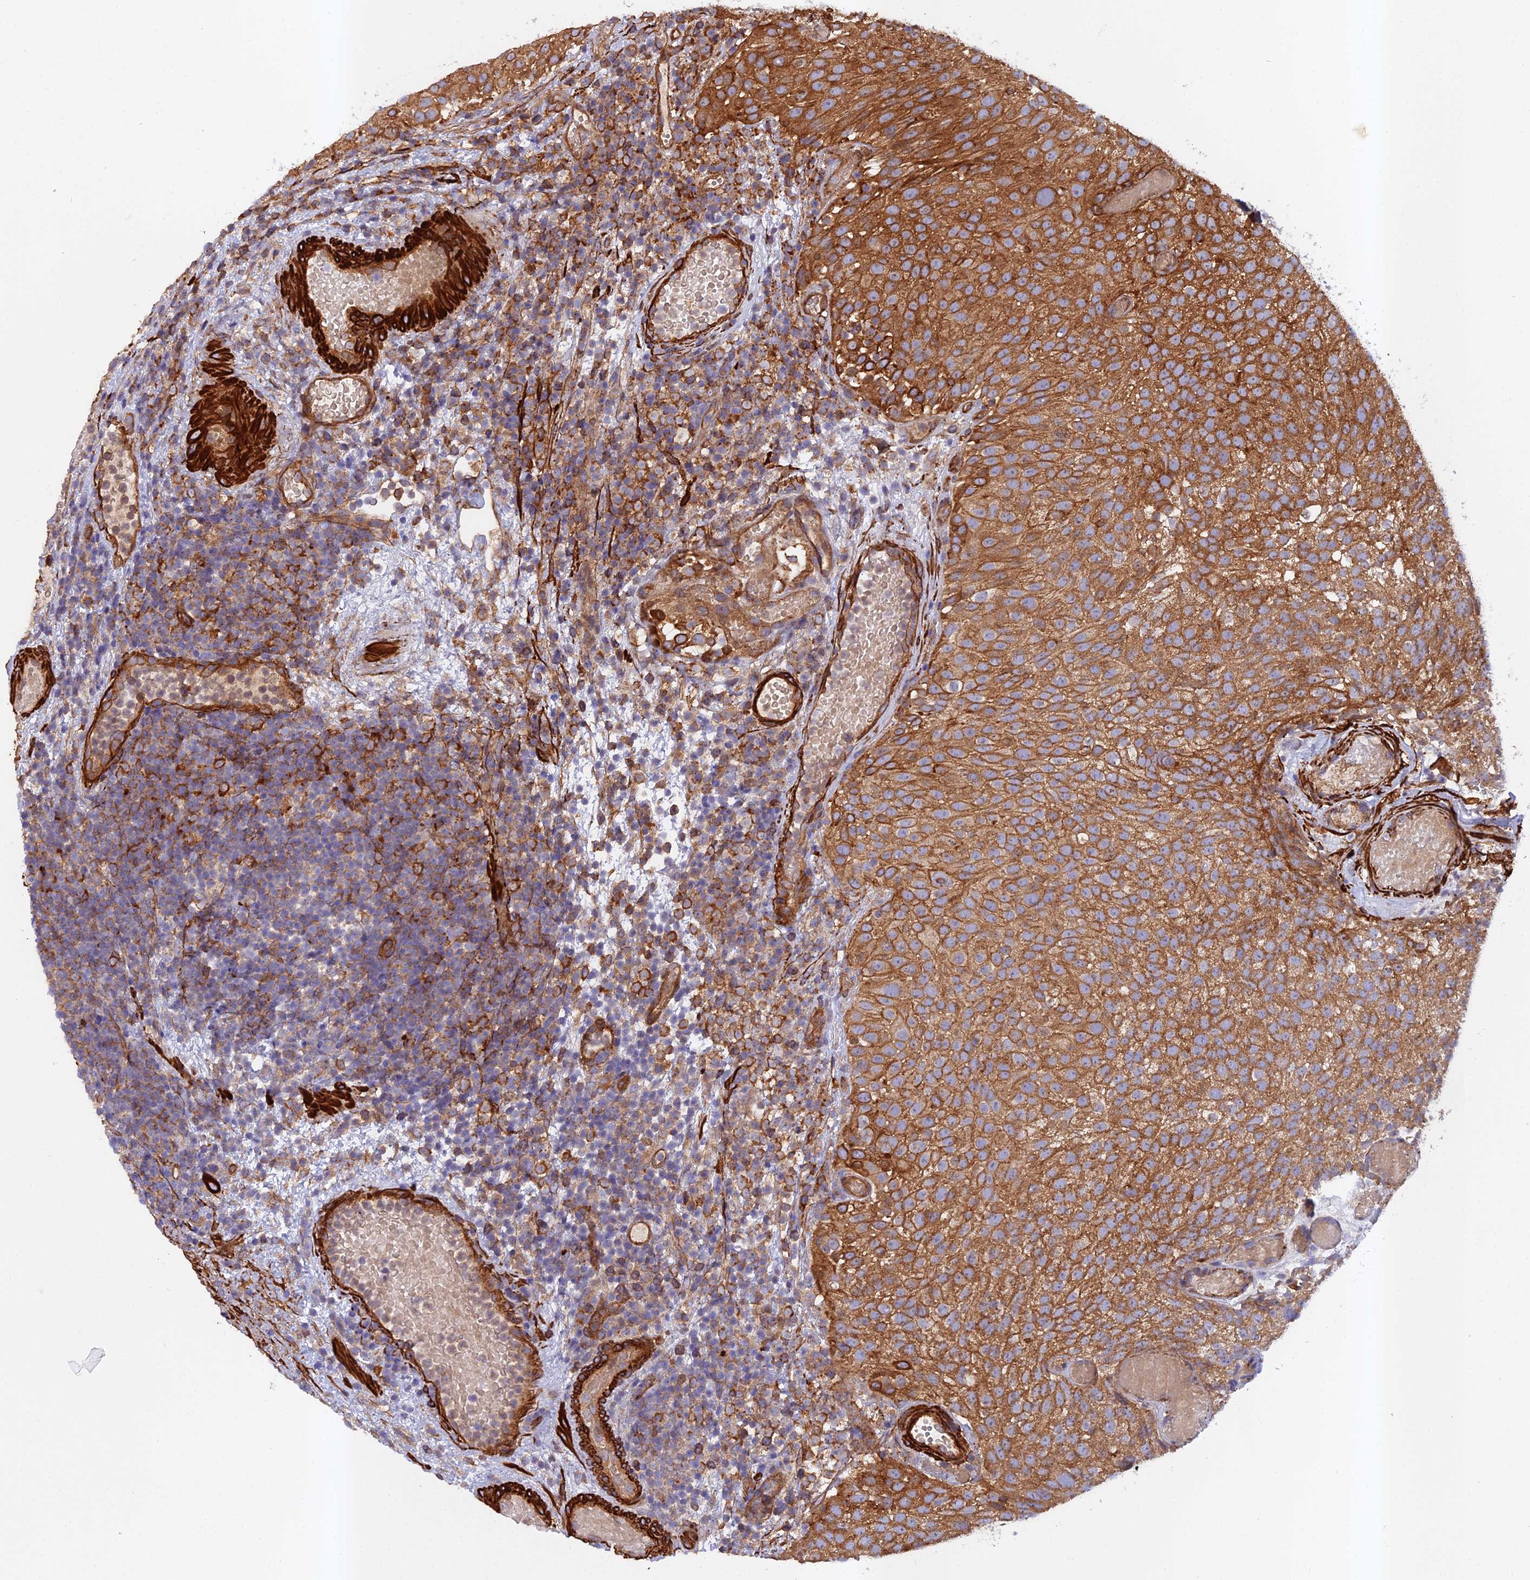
{"staining": {"intensity": "strong", "quantity": ">75%", "location": "cytoplasmic/membranous"}, "tissue": "urothelial cancer", "cell_type": "Tumor cells", "image_type": "cancer", "snomed": [{"axis": "morphology", "description": "Urothelial carcinoma, Low grade"}, {"axis": "topography", "description": "Urinary bladder"}], "caption": "Human urothelial cancer stained with a protein marker shows strong staining in tumor cells.", "gene": "RALGAPA2", "patient": {"sex": "male", "age": 78}}